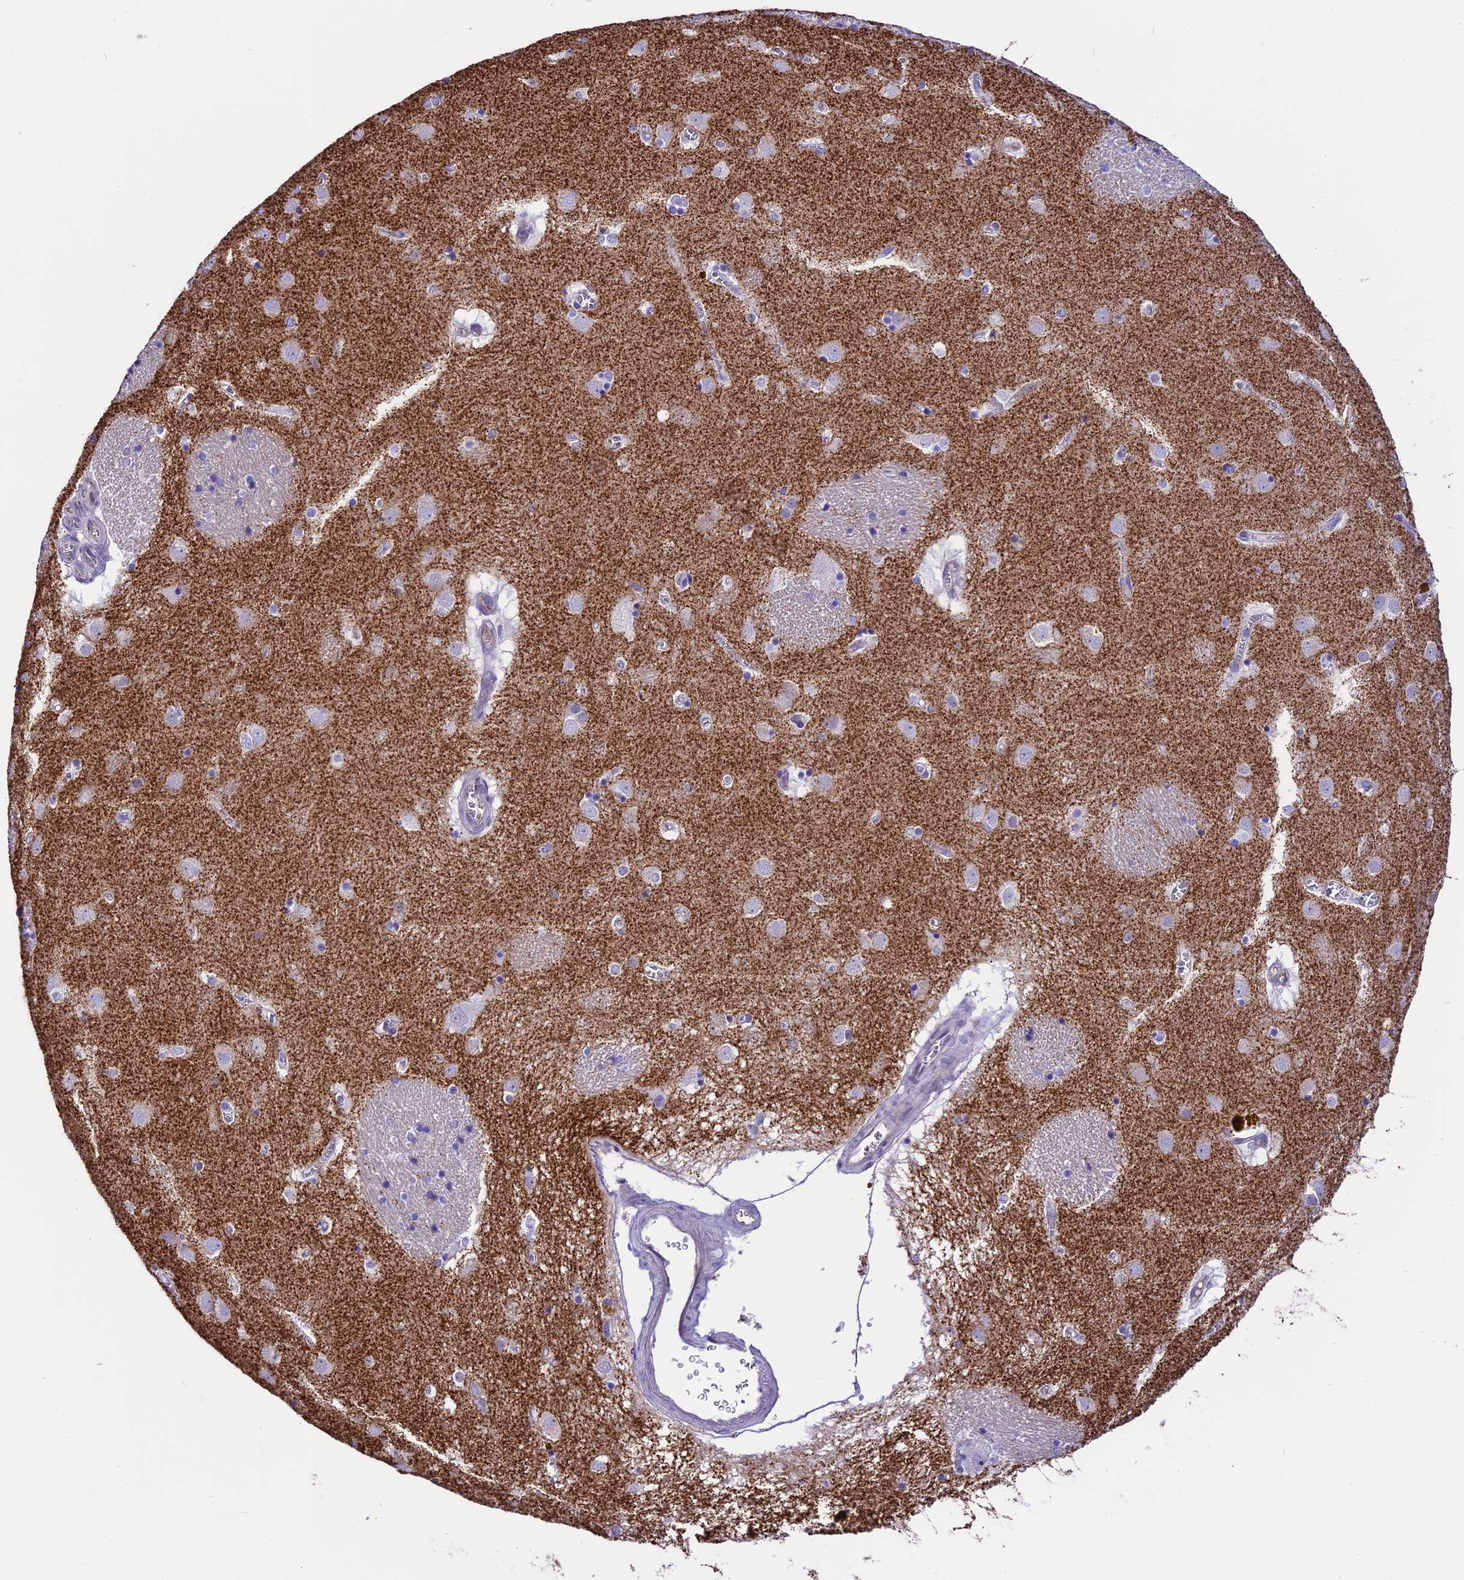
{"staining": {"intensity": "negative", "quantity": "none", "location": "none"}, "tissue": "caudate", "cell_type": "Glial cells", "image_type": "normal", "snomed": [{"axis": "morphology", "description": "Normal tissue, NOS"}, {"axis": "topography", "description": "Lateral ventricle wall"}], "caption": "High power microscopy photomicrograph of an IHC photomicrograph of benign caudate, revealing no significant positivity in glial cells. Nuclei are stained in blue.", "gene": "PRR15", "patient": {"sex": "male", "age": 70}}